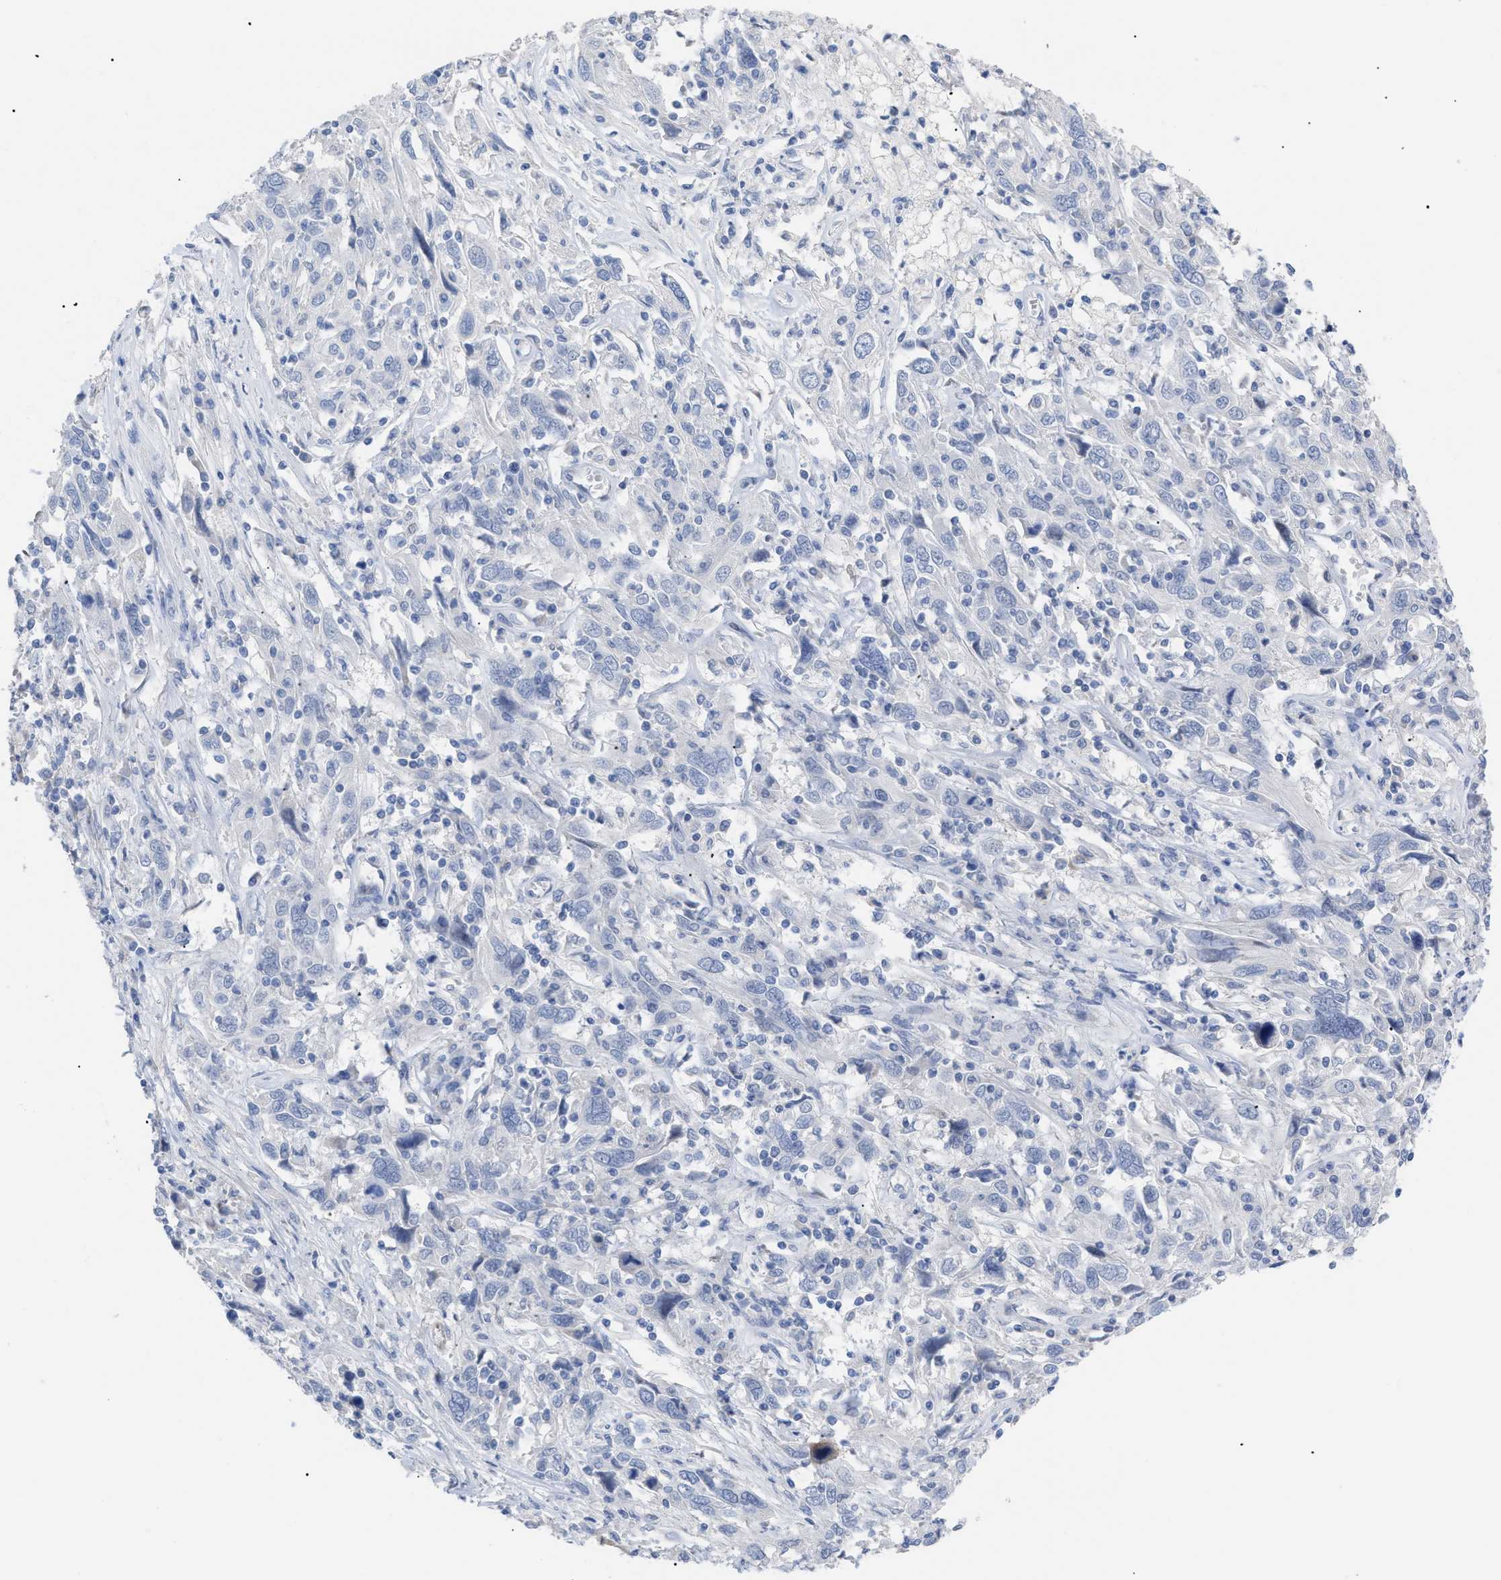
{"staining": {"intensity": "negative", "quantity": "none", "location": "none"}, "tissue": "cervical cancer", "cell_type": "Tumor cells", "image_type": "cancer", "snomed": [{"axis": "morphology", "description": "Squamous cell carcinoma, NOS"}, {"axis": "topography", "description": "Cervix"}], "caption": "Tumor cells show no significant staining in cervical cancer (squamous cell carcinoma).", "gene": "CAV3", "patient": {"sex": "female", "age": 46}}